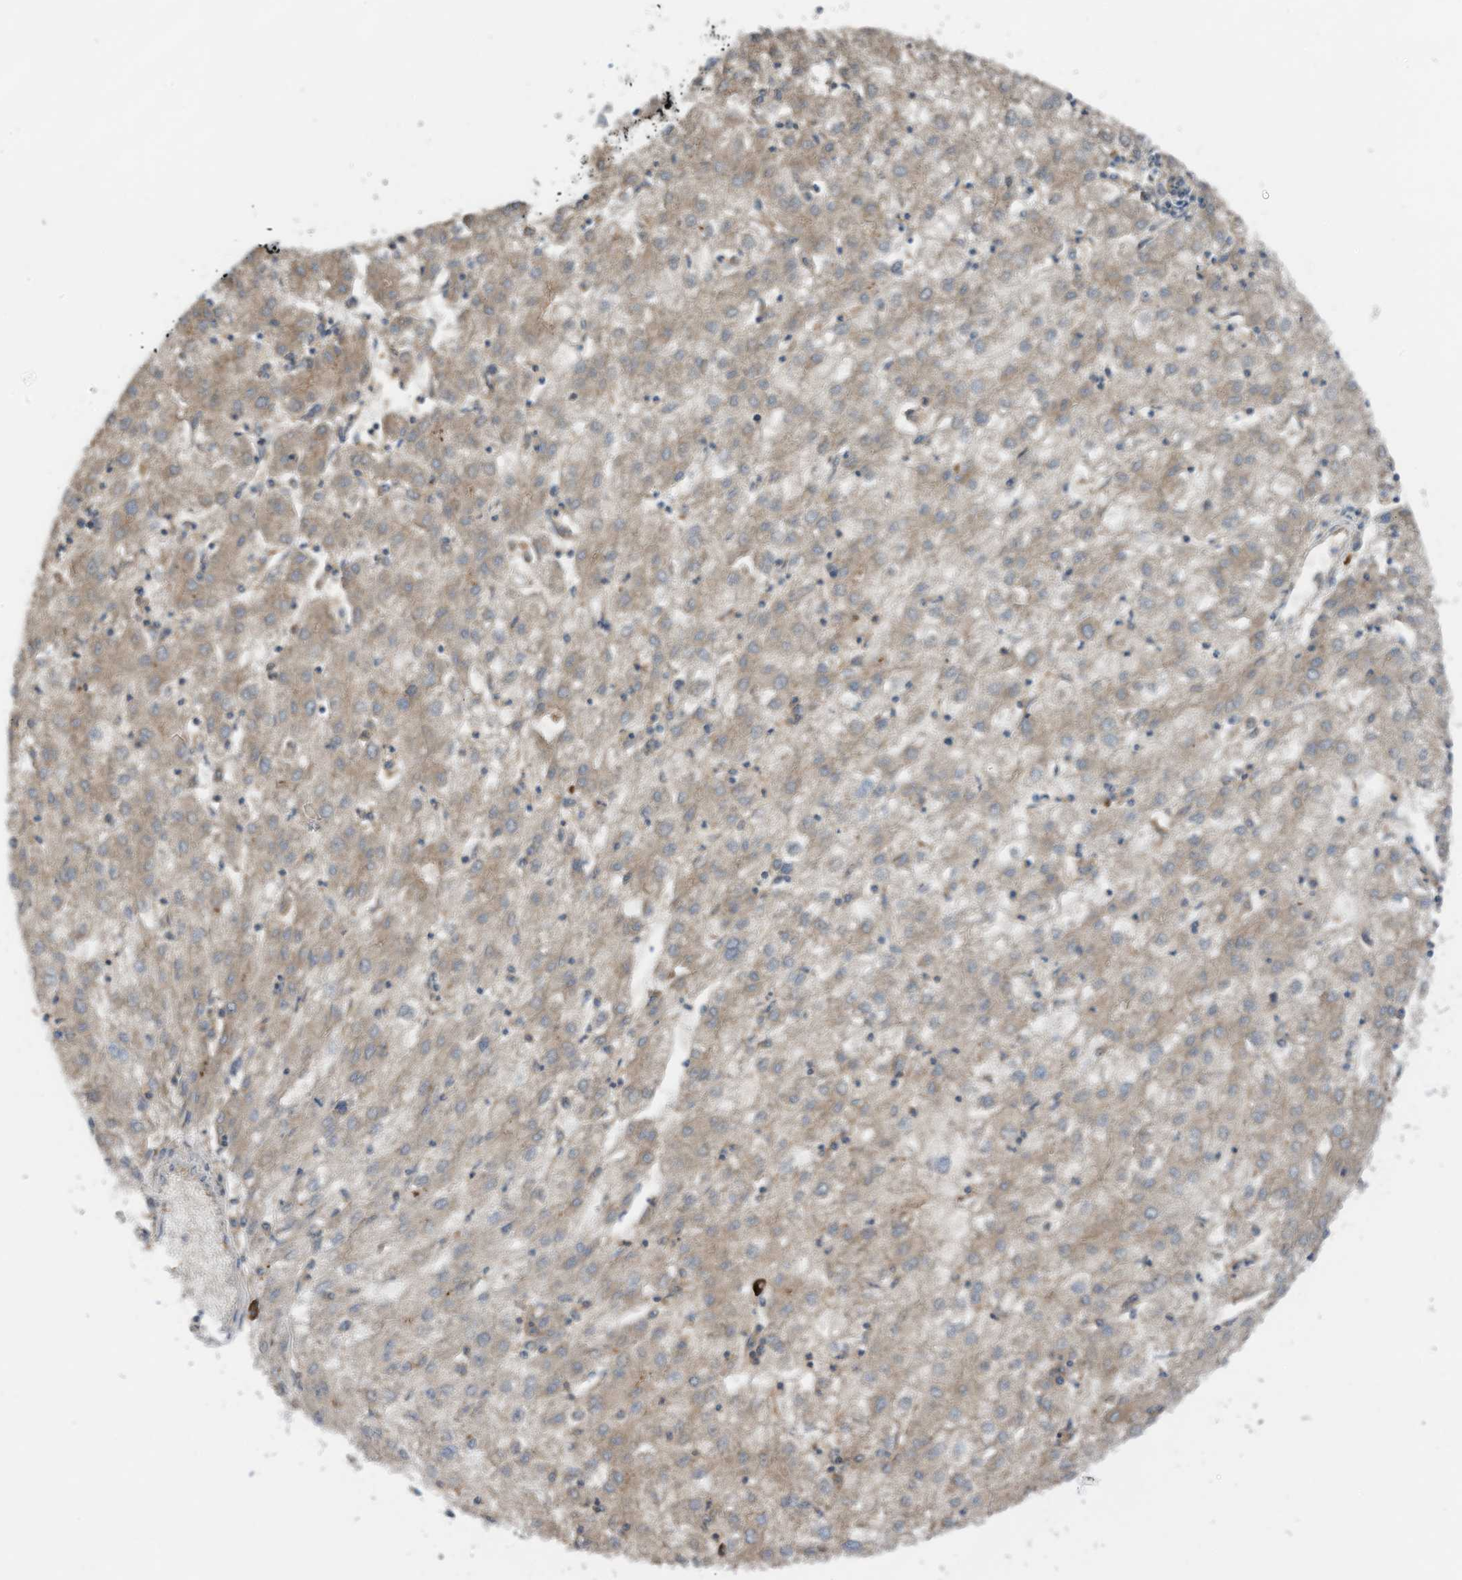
{"staining": {"intensity": "weak", "quantity": "25%-75%", "location": "cytoplasmic/membranous"}, "tissue": "liver cancer", "cell_type": "Tumor cells", "image_type": "cancer", "snomed": [{"axis": "morphology", "description": "Carcinoma, Hepatocellular, NOS"}, {"axis": "topography", "description": "Liver"}], "caption": "A micrograph showing weak cytoplasmic/membranous positivity in about 25%-75% of tumor cells in liver cancer, as visualized by brown immunohistochemical staining.", "gene": "SLC5A11", "patient": {"sex": "male", "age": 72}}